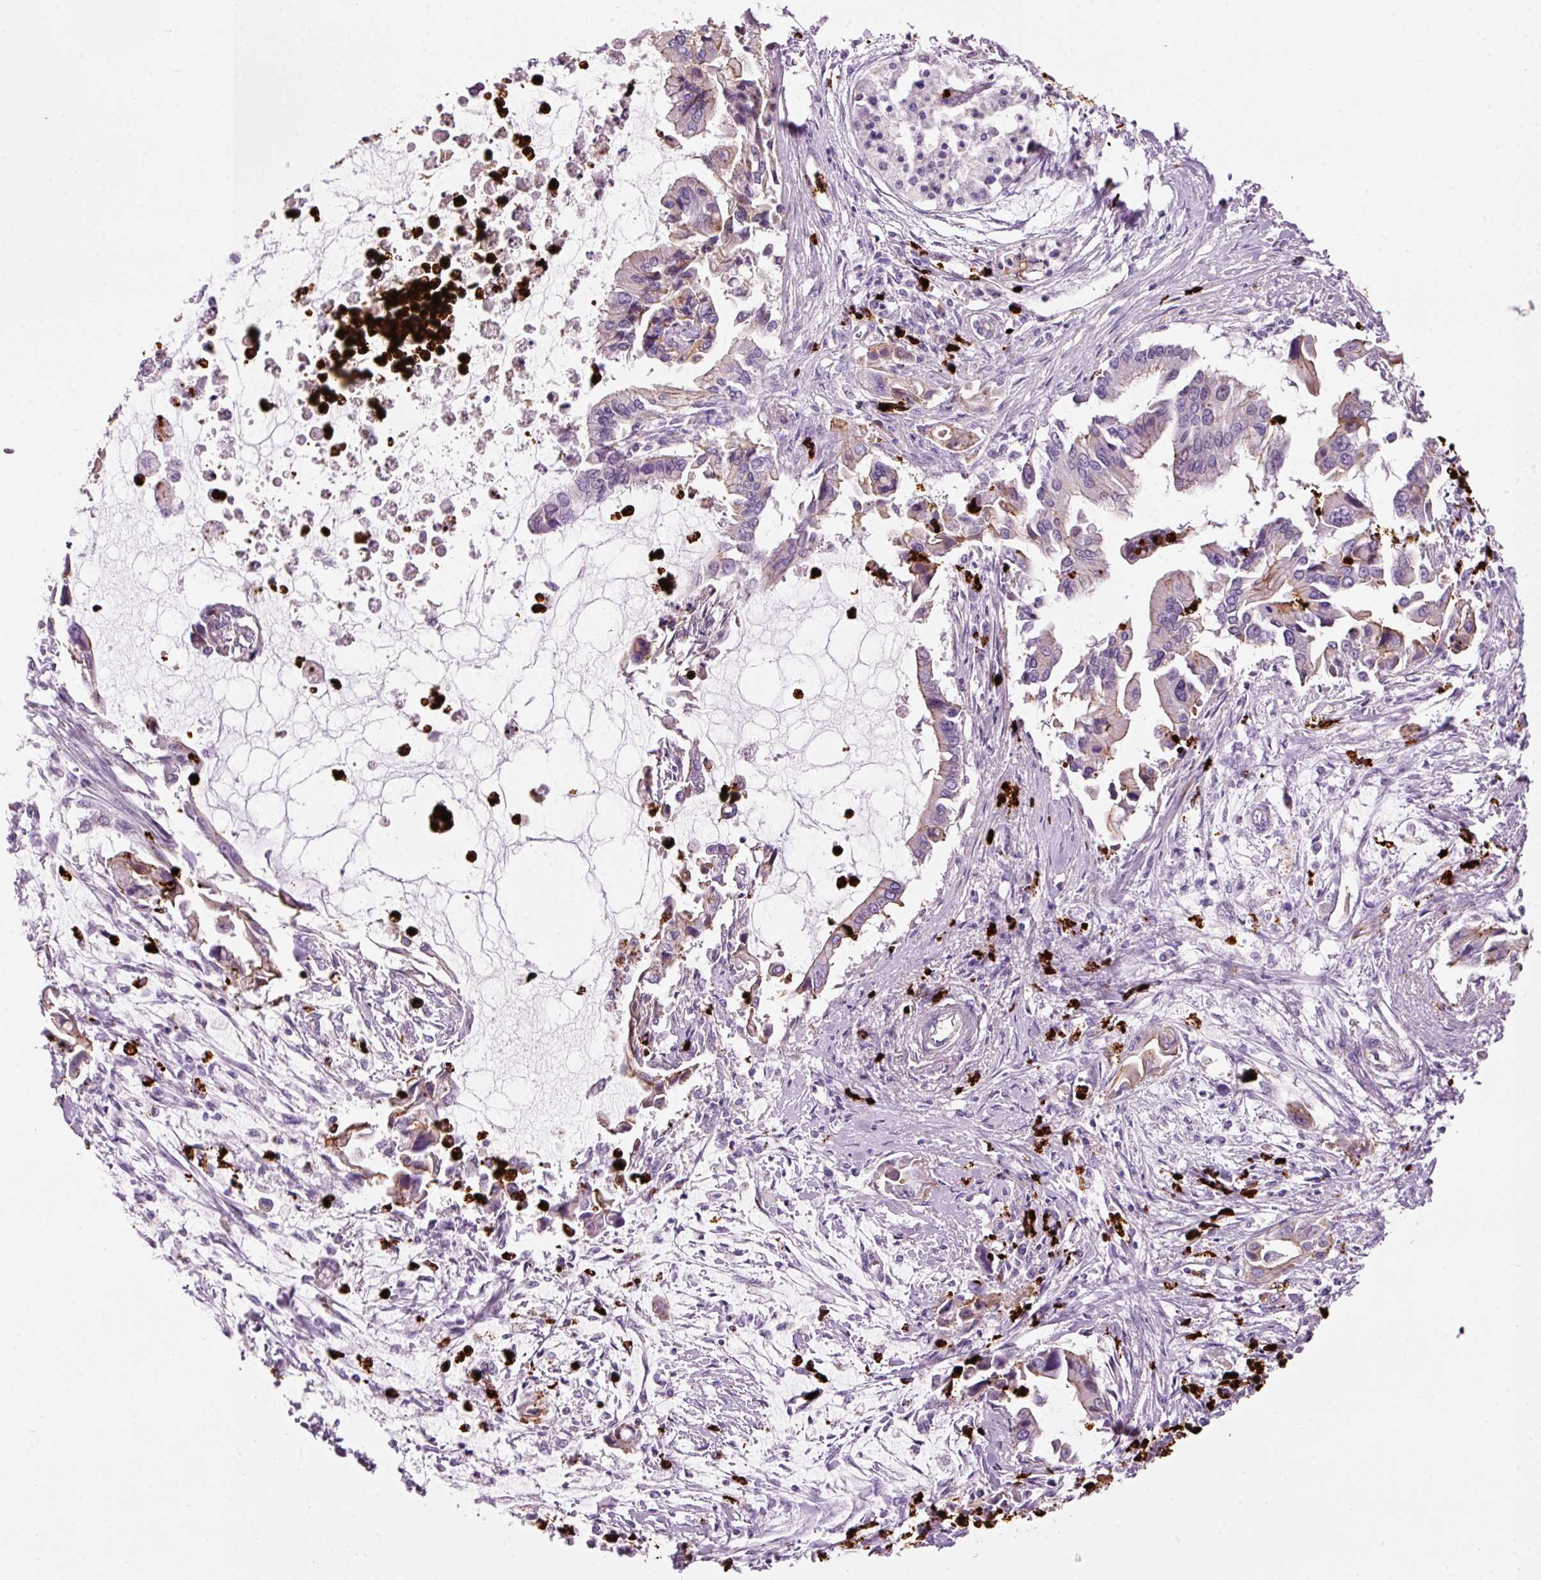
{"staining": {"intensity": "weak", "quantity": "<25%", "location": "cytoplasmic/membranous"}, "tissue": "pancreatic cancer", "cell_type": "Tumor cells", "image_type": "cancer", "snomed": [{"axis": "morphology", "description": "Adenocarcinoma, NOS"}, {"axis": "topography", "description": "Pancreas"}], "caption": "The immunohistochemistry image has no significant positivity in tumor cells of adenocarcinoma (pancreatic) tissue.", "gene": "MAP3K3", "patient": {"sex": "male", "age": 84}}